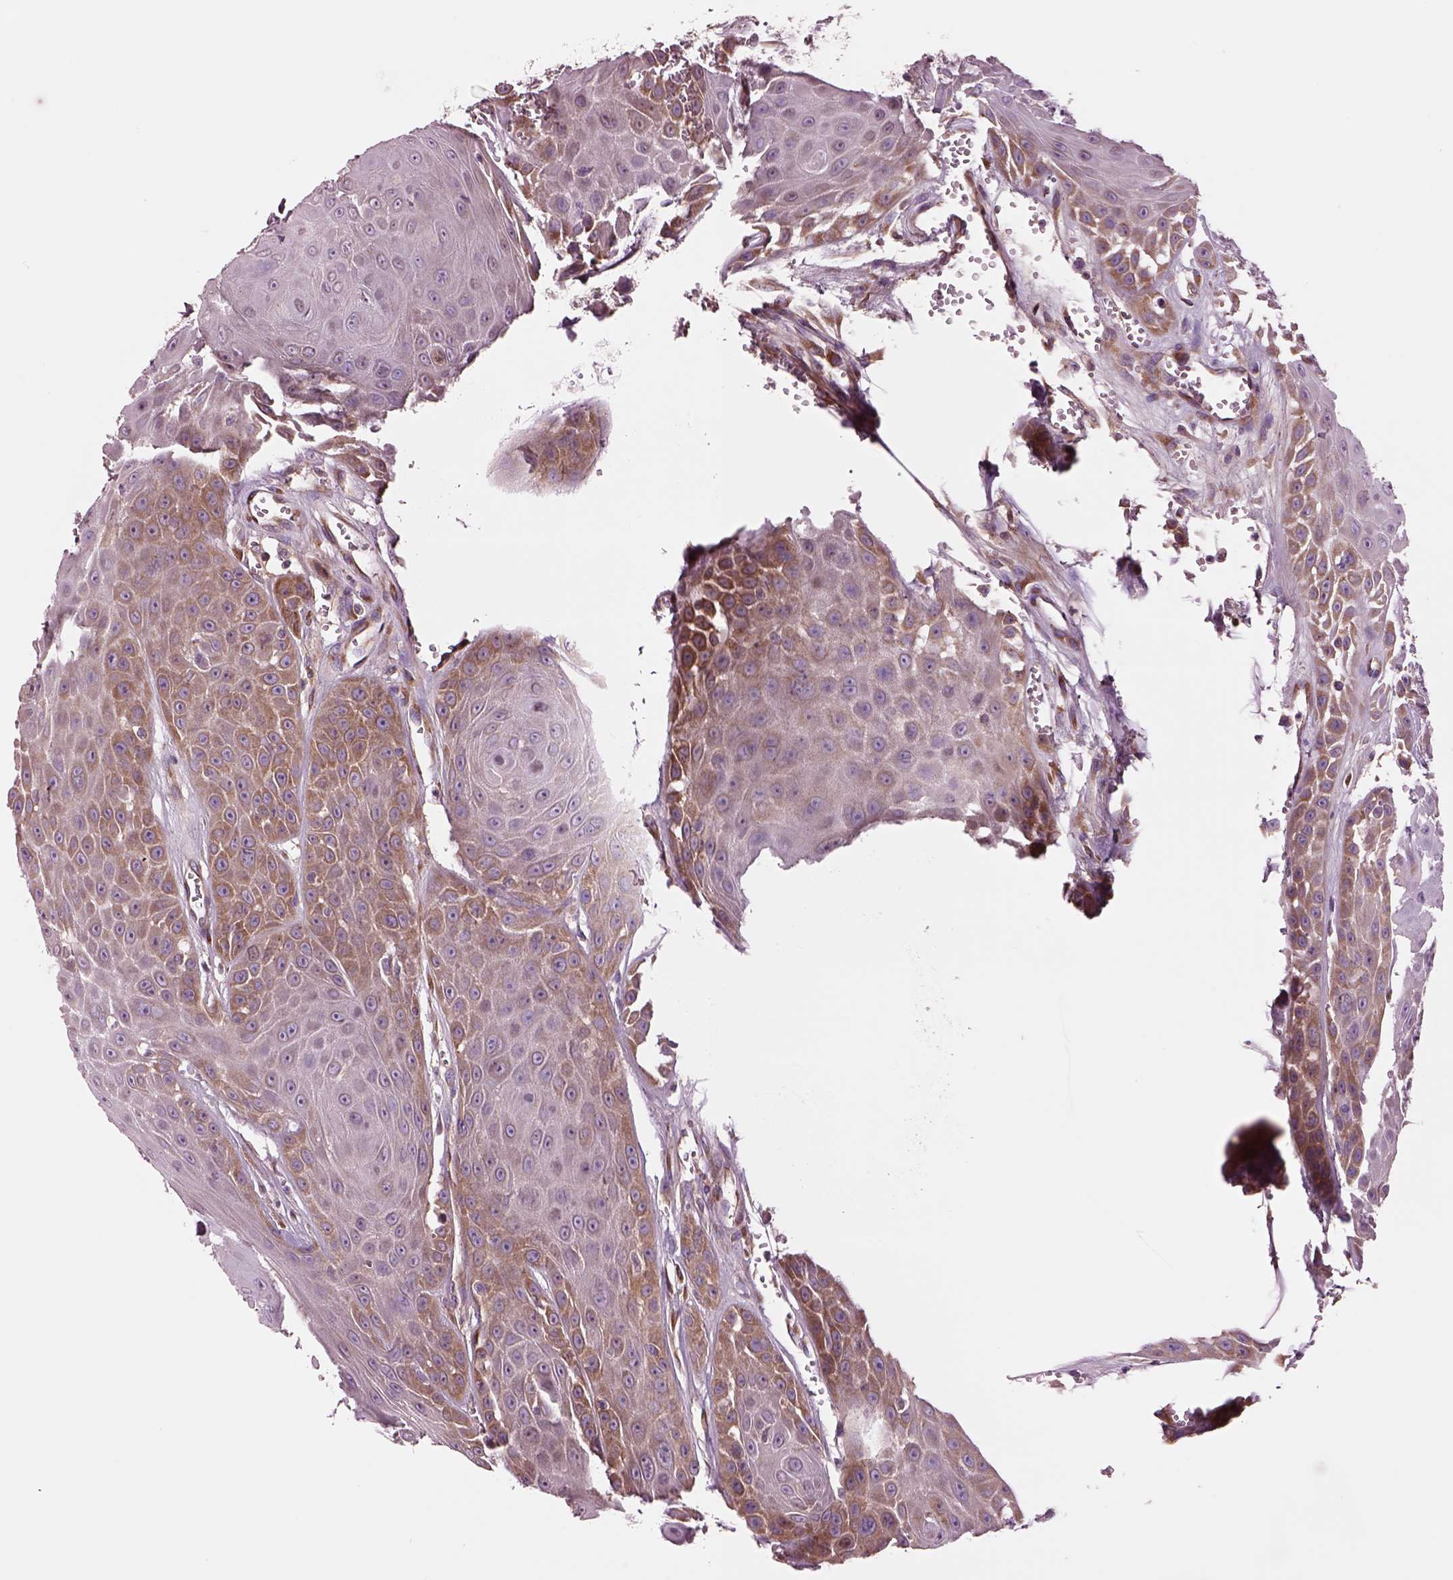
{"staining": {"intensity": "moderate", "quantity": ">75%", "location": "cytoplasmic/membranous"}, "tissue": "head and neck cancer", "cell_type": "Tumor cells", "image_type": "cancer", "snomed": [{"axis": "morphology", "description": "Squamous cell carcinoma, NOS"}, {"axis": "topography", "description": "Oral tissue"}, {"axis": "topography", "description": "Head-Neck"}], "caption": "Moderate cytoplasmic/membranous expression for a protein is identified in approximately >75% of tumor cells of squamous cell carcinoma (head and neck) using IHC.", "gene": "SEC23A", "patient": {"sex": "male", "age": 81}}